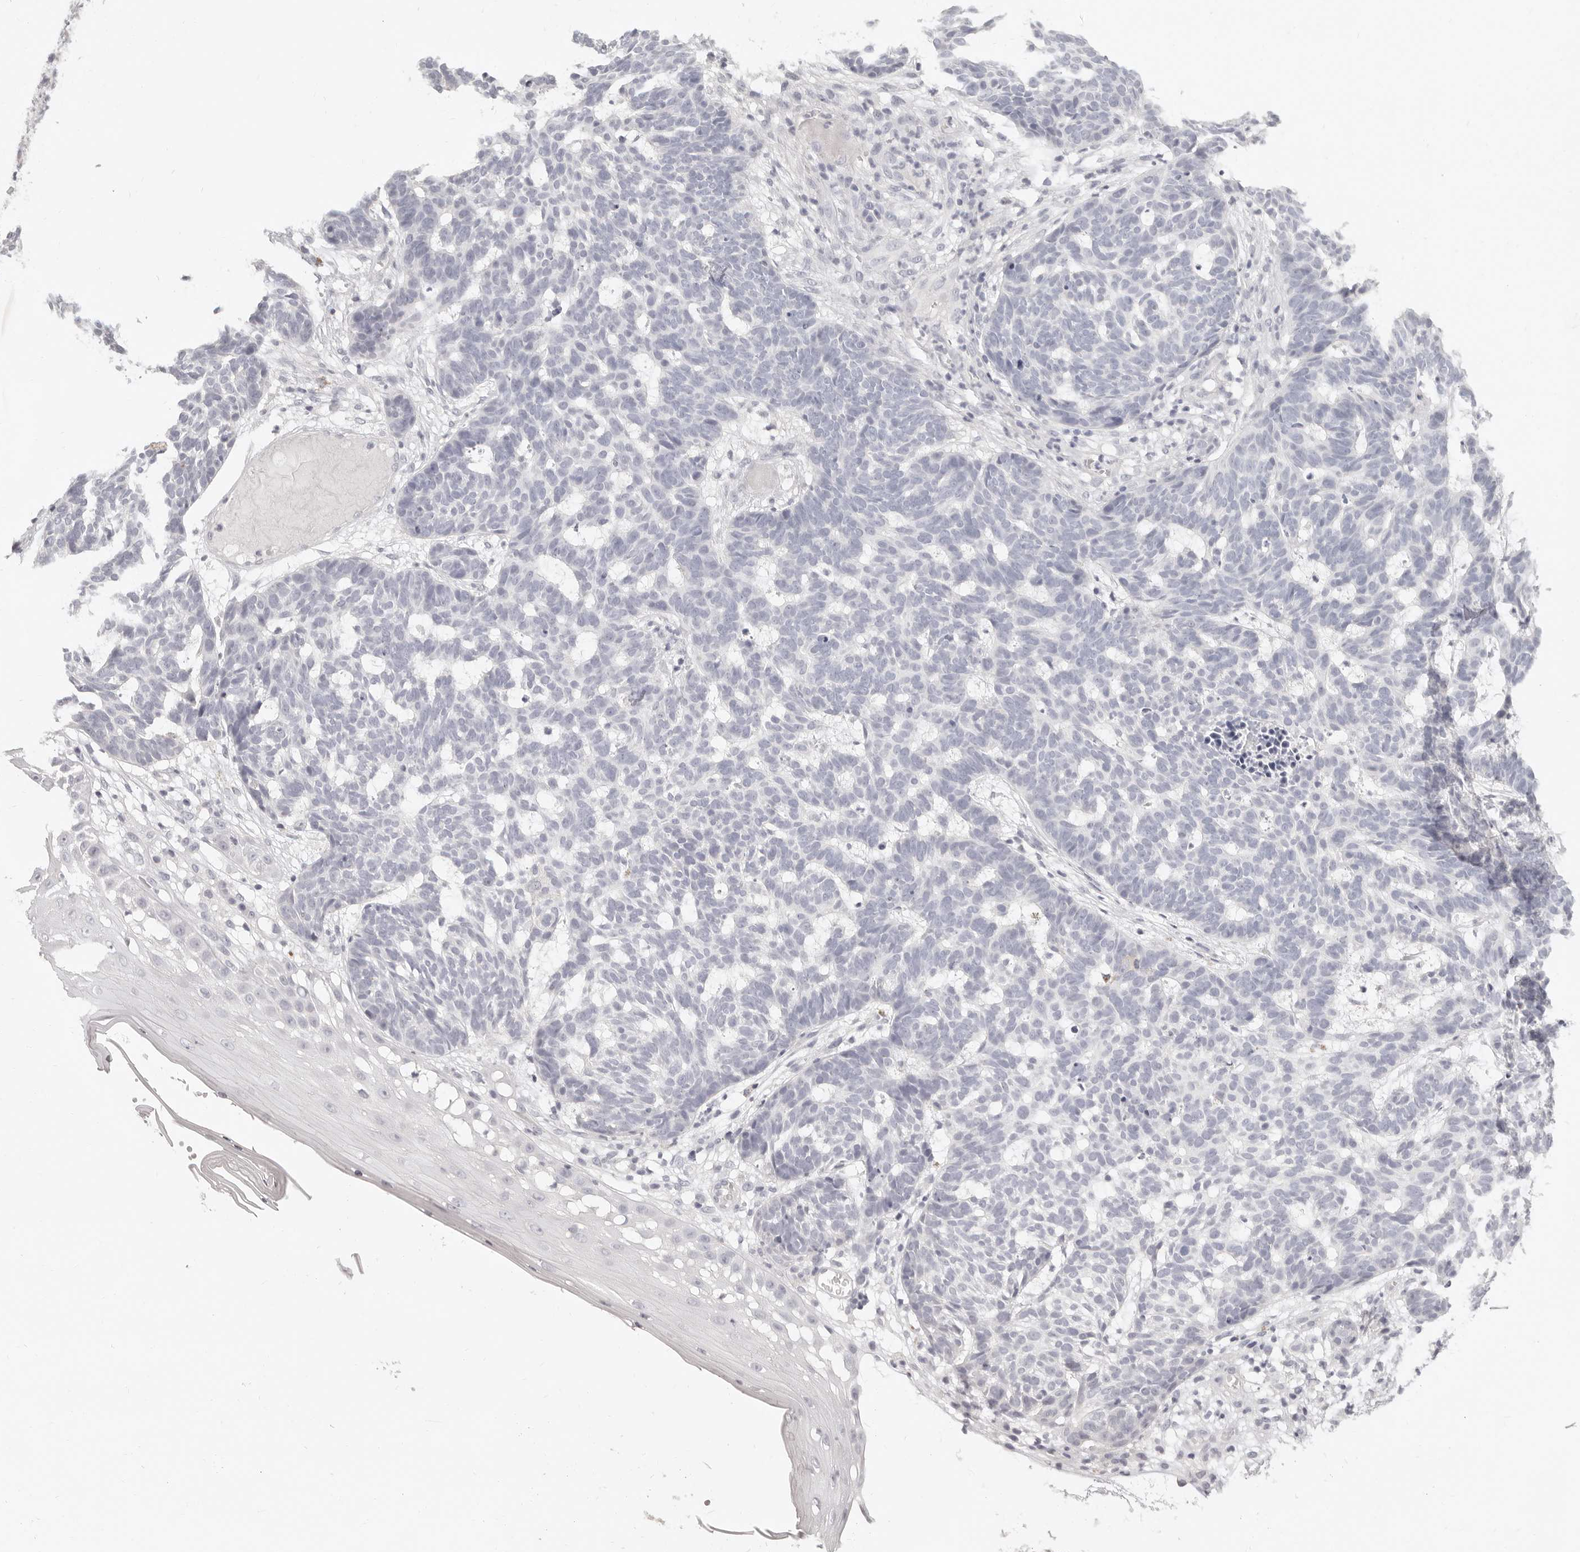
{"staining": {"intensity": "negative", "quantity": "none", "location": "none"}, "tissue": "skin cancer", "cell_type": "Tumor cells", "image_type": "cancer", "snomed": [{"axis": "morphology", "description": "Basal cell carcinoma"}, {"axis": "topography", "description": "Skin"}], "caption": "Immunohistochemistry photomicrograph of human basal cell carcinoma (skin) stained for a protein (brown), which shows no positivity in tumor cells. Brightfield microscopy of IHC stained with DAB (3,3'-diaminobenzidine) (brown) and hematoxylin (blue), captured at high magnification.", "gene": "FABP1", "patient": {"sex": "male", "age": 85}}